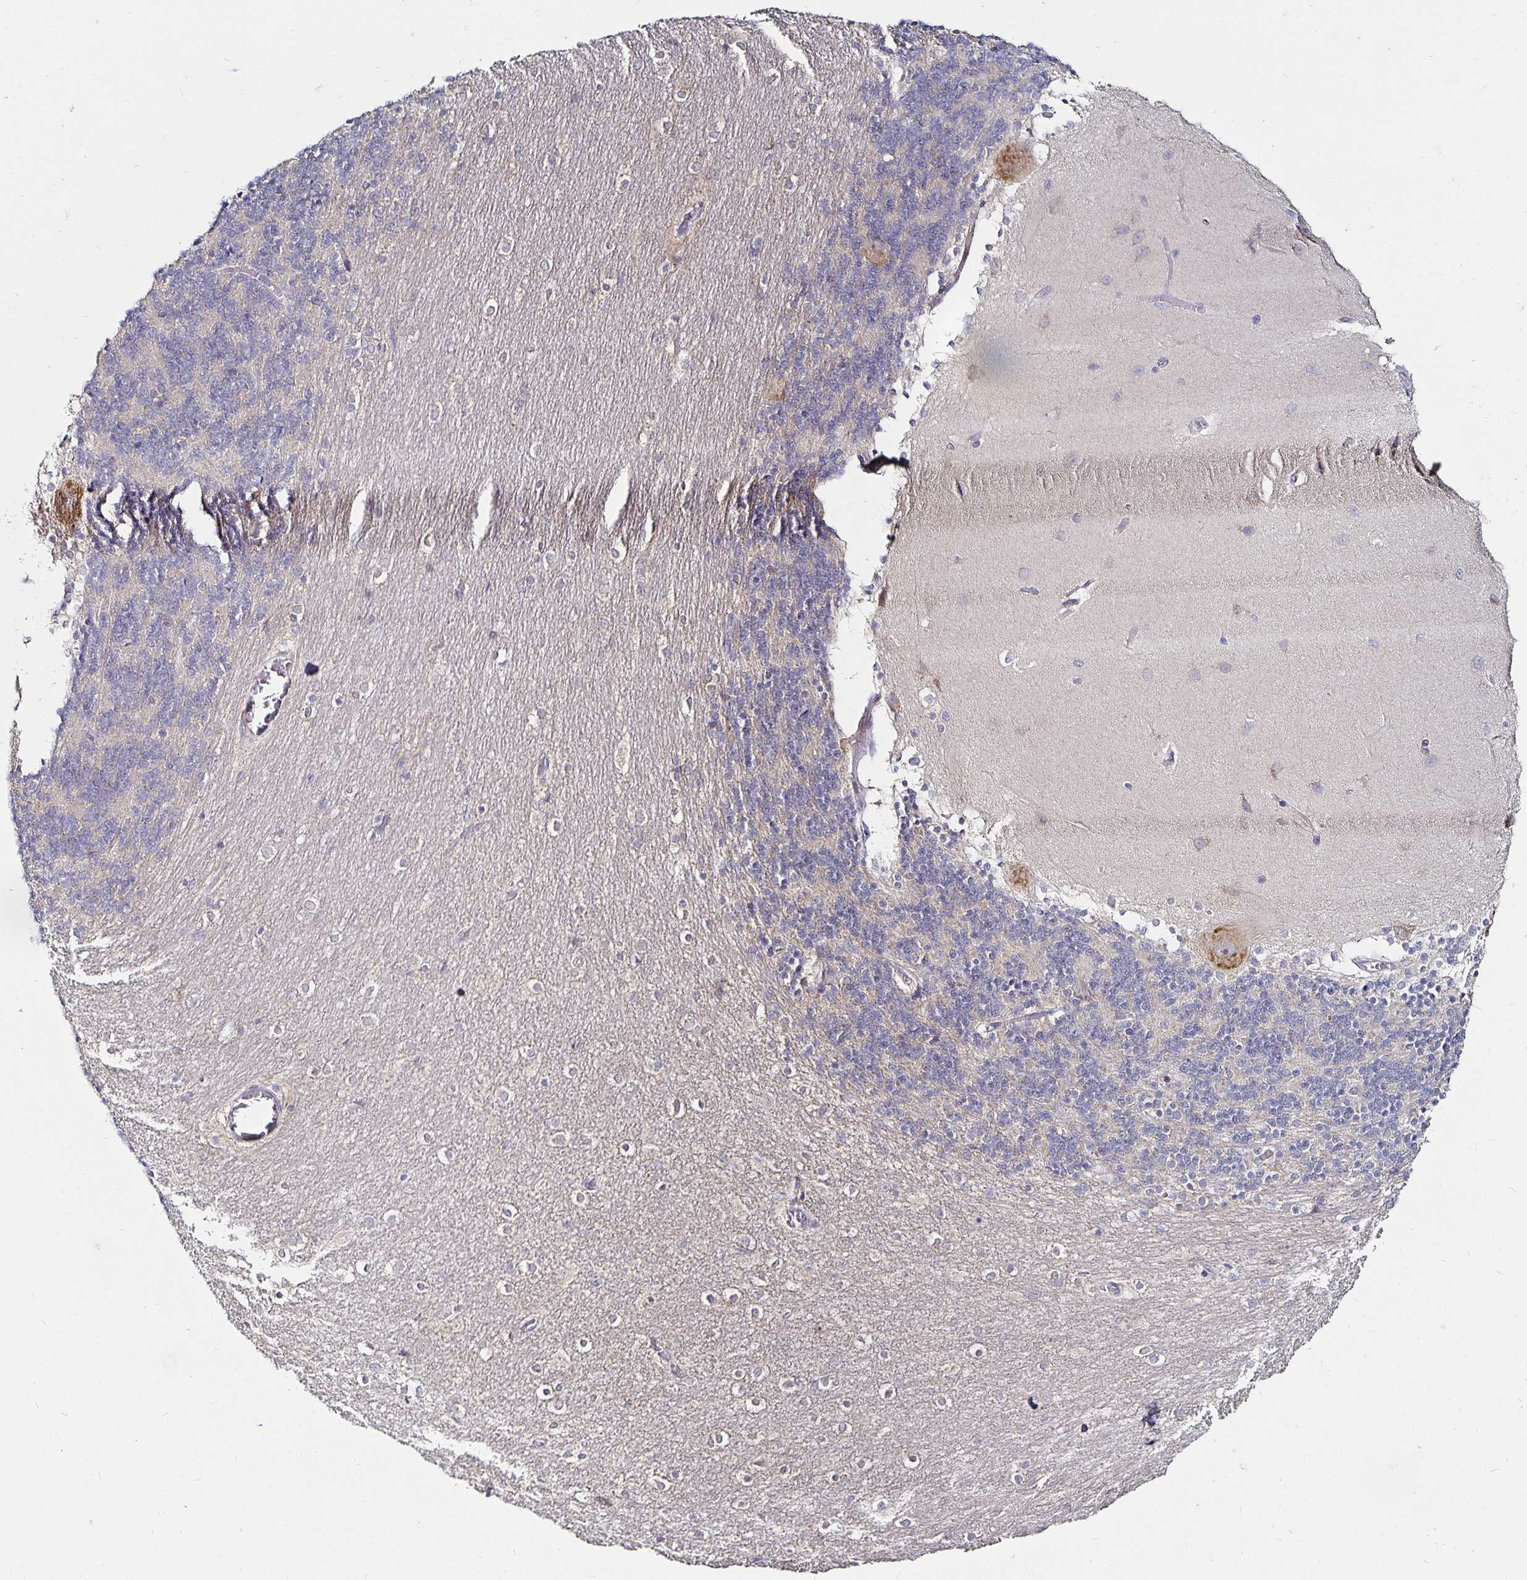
{"staining": {"intensity": "negative", "quantity": "none", "location": "none"}, "tissue": "cerebellum", "cell_type": "Cells in granular layer", "image_type": "normal", "snomed": [{"axis": "morphology", "description": "Normal tissue, NOS"}, {"axis": "topography", "description": "Cerebellum"}], "caption": "DAB (3,3'-diaminobenzidine) immunohistochemical staining of normal cerebellum exhibits no significant expression in cells in granular layer.", "gene": "ANLN", "patient": {"sex": "female", "age": 54}}